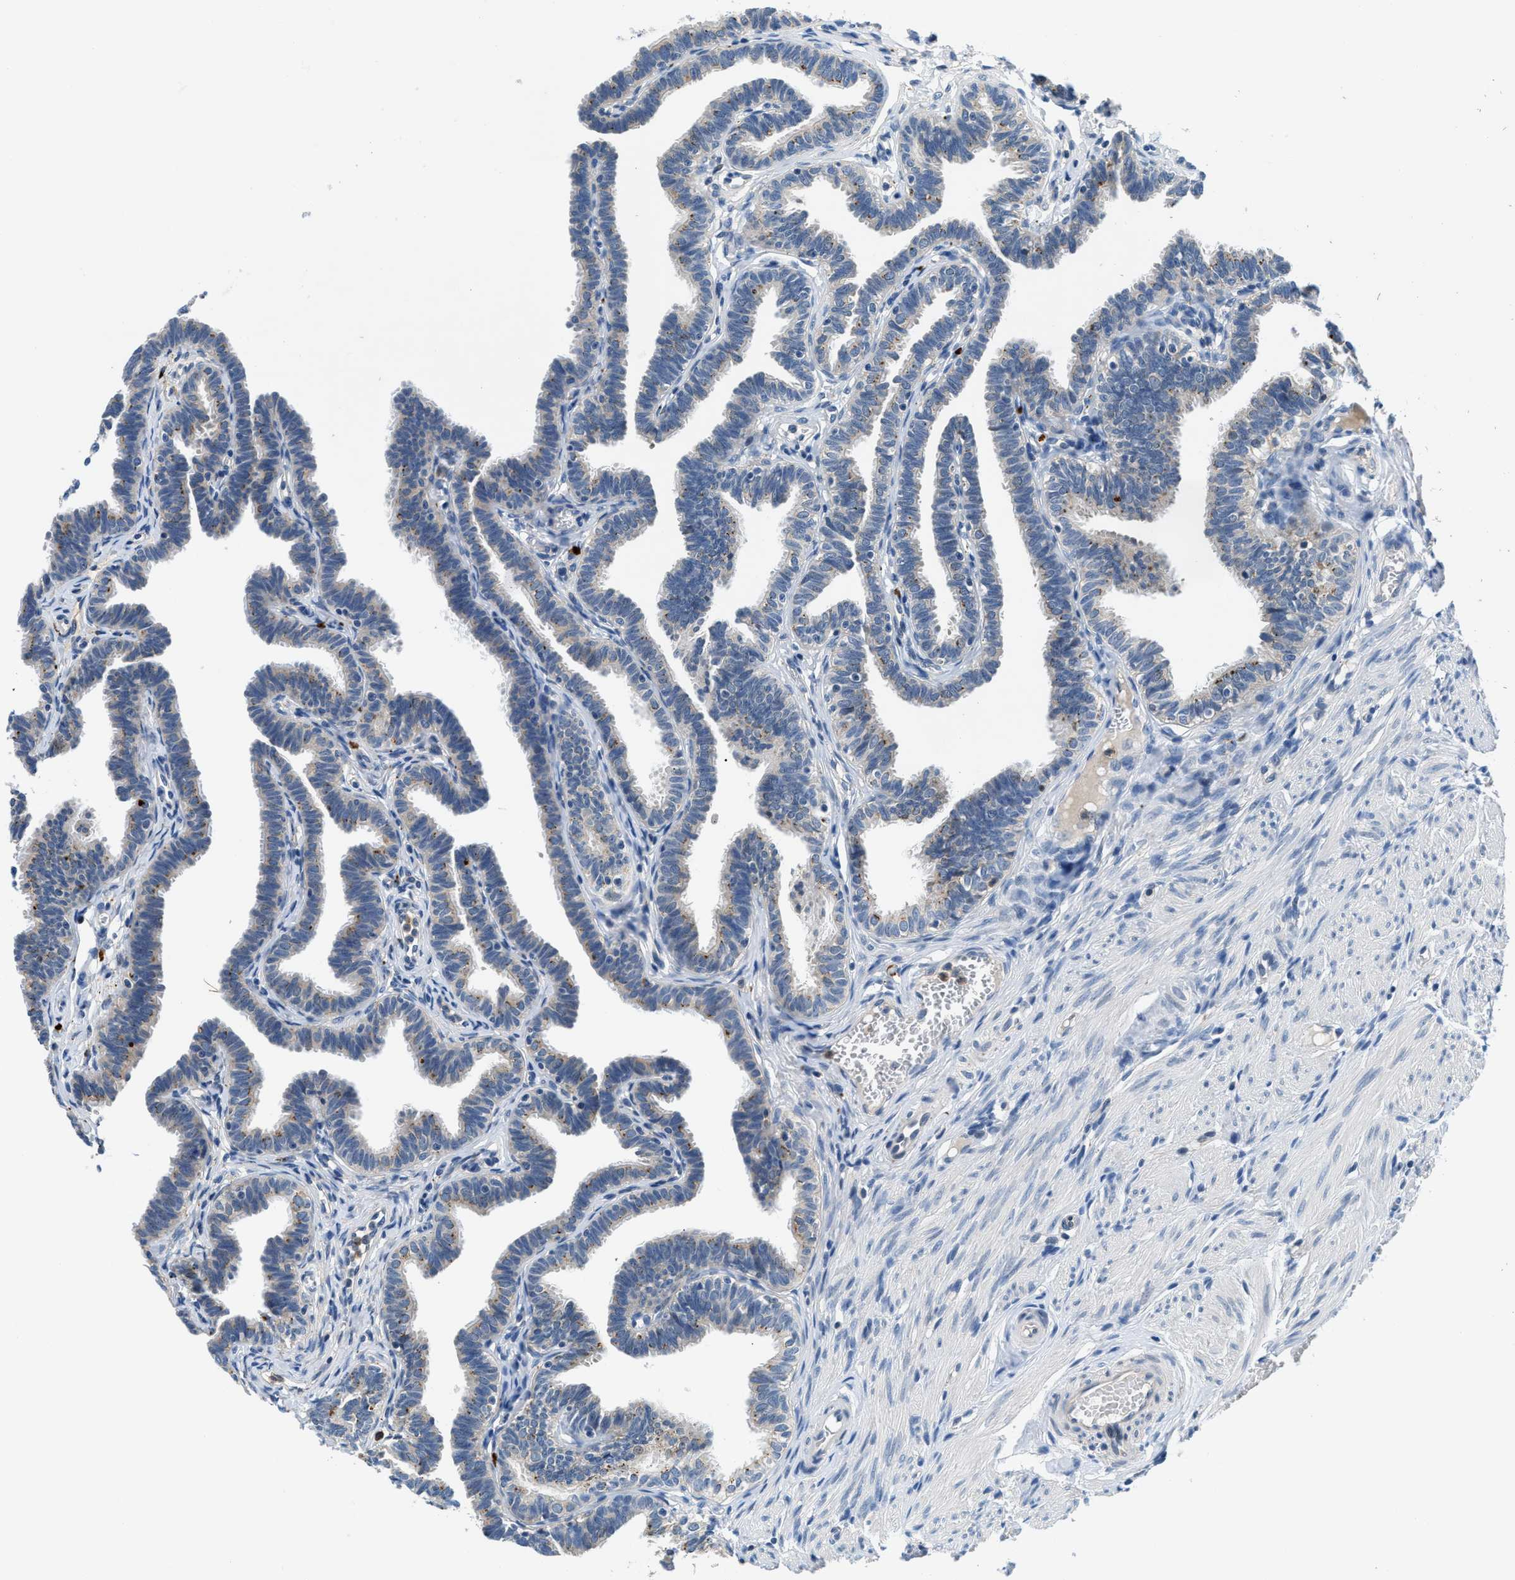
{"staining": {"intensity": "negative", "quantity": "none", "location": "none"}, "tissue": "fallopian tube", "cell_type": "Glandular cells", "image_type": "normal", "snomed": [{"axis": "morphology", "description": "Normal tissue, NOS"}, {"axis": "topography", "description": "Fallopian tube"}, {"axis": "topography", "description": "Ovary"}], "caption": "IHC of unremarkable fallopian tube reveals no staining in glandular cells.", "gene": "ADGRE3", "patient": {"sex": "female", "age": 23}}